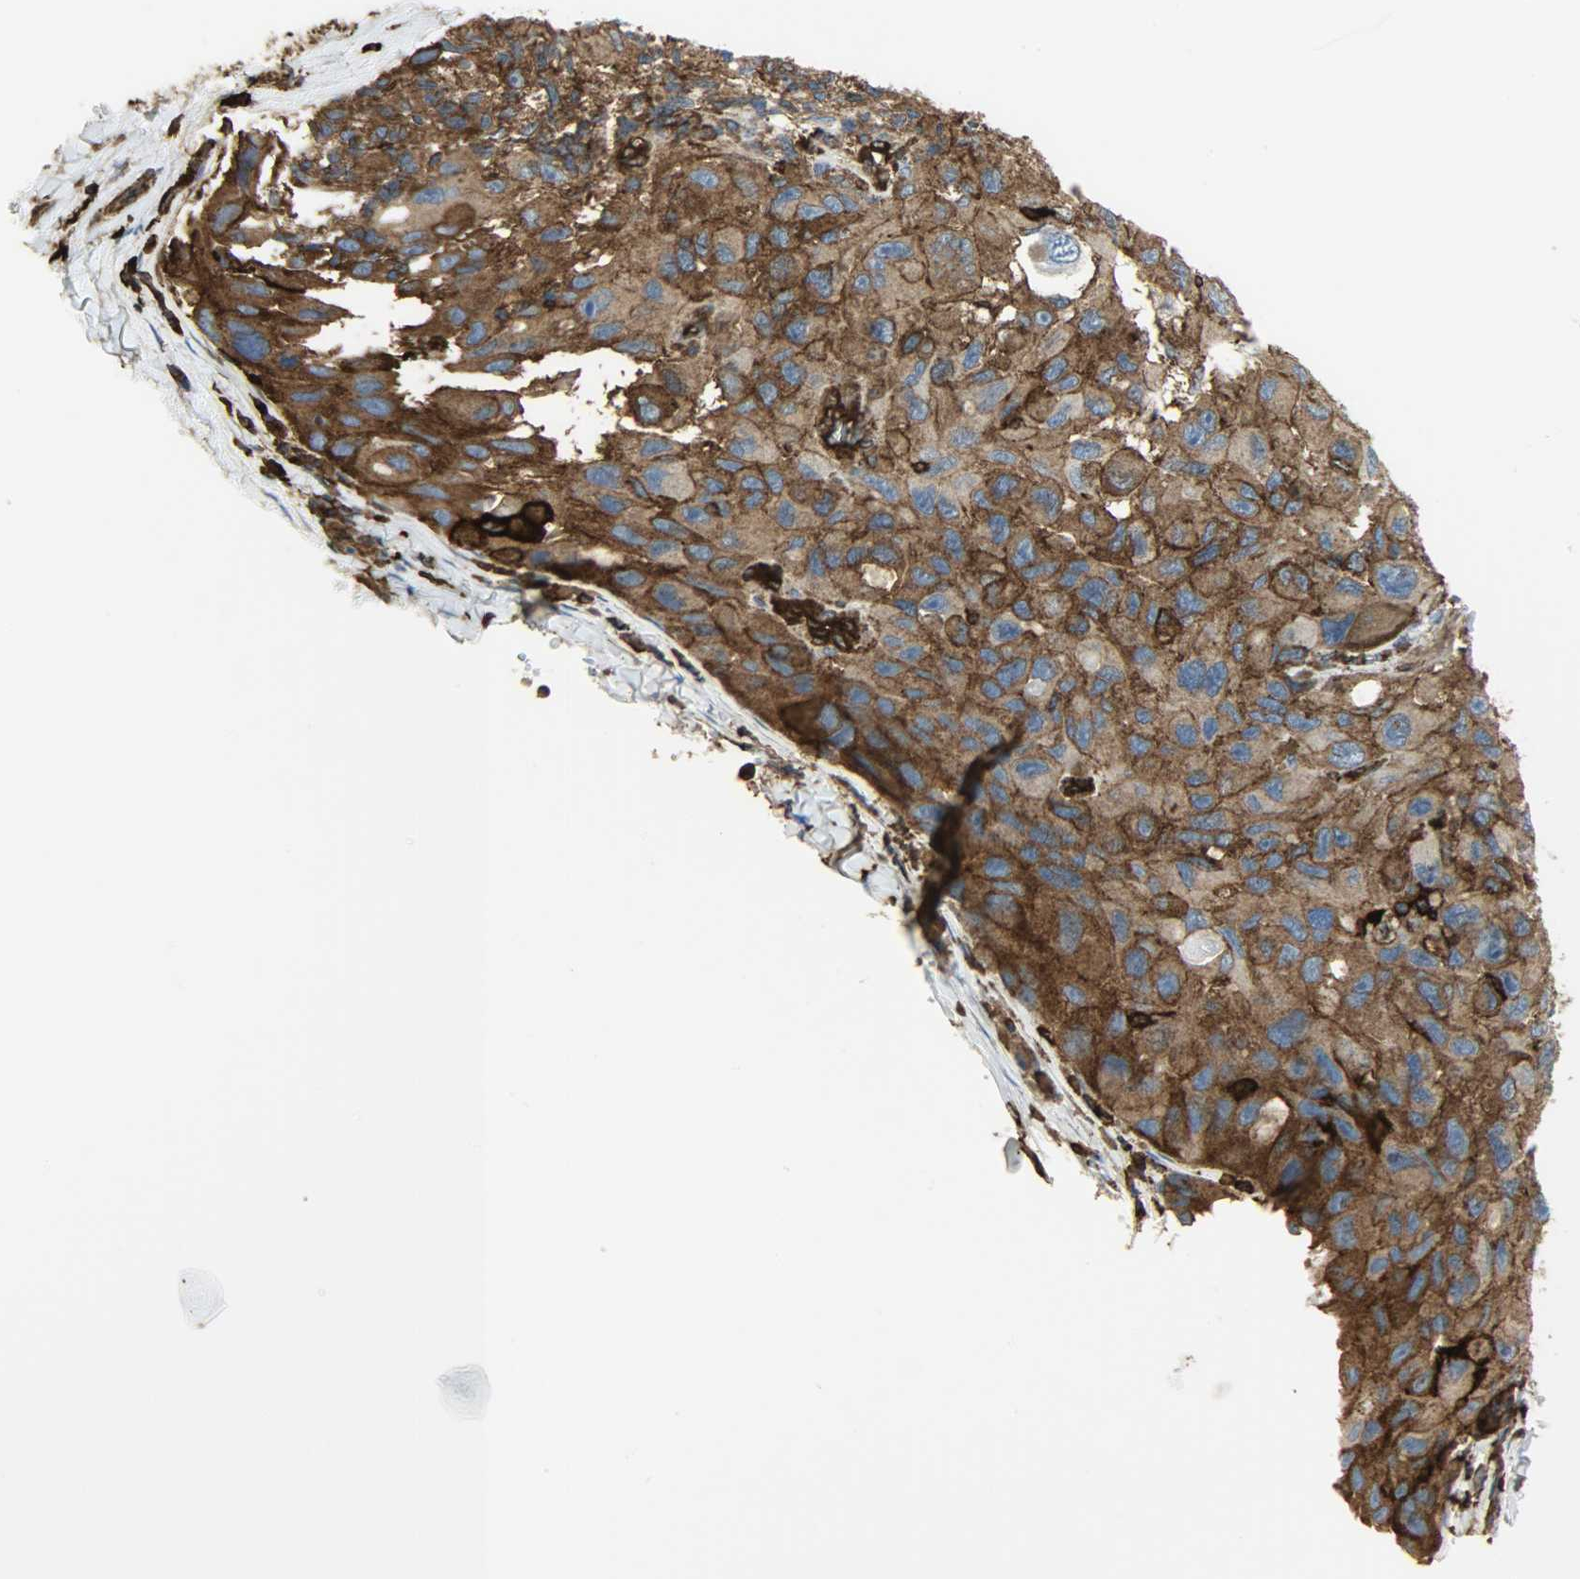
{"staining": {"intensity": "strong", "quantity": ">75%", "location": "cytoplasmic/membranous"}, "tissue": "melanoma", "cell_type": "Tumor cells", "image_type": "cancer", "snomed": [{"axis": "morphology", "description": "Malignant melanoma, NOS"}, {"axis": "topography", "description": "Skin"}], "caption": "Tumor cells display high levels of strong cytoplasmic/membranous expression in approximately >75% of cells in human melanoma. The staining was performed using DAB, with brown indicating positive protein expression. Nuclei are stained blue with hematoxylin.", "gene": "VASP", "patient": {"sex": "female", "age": 73}}